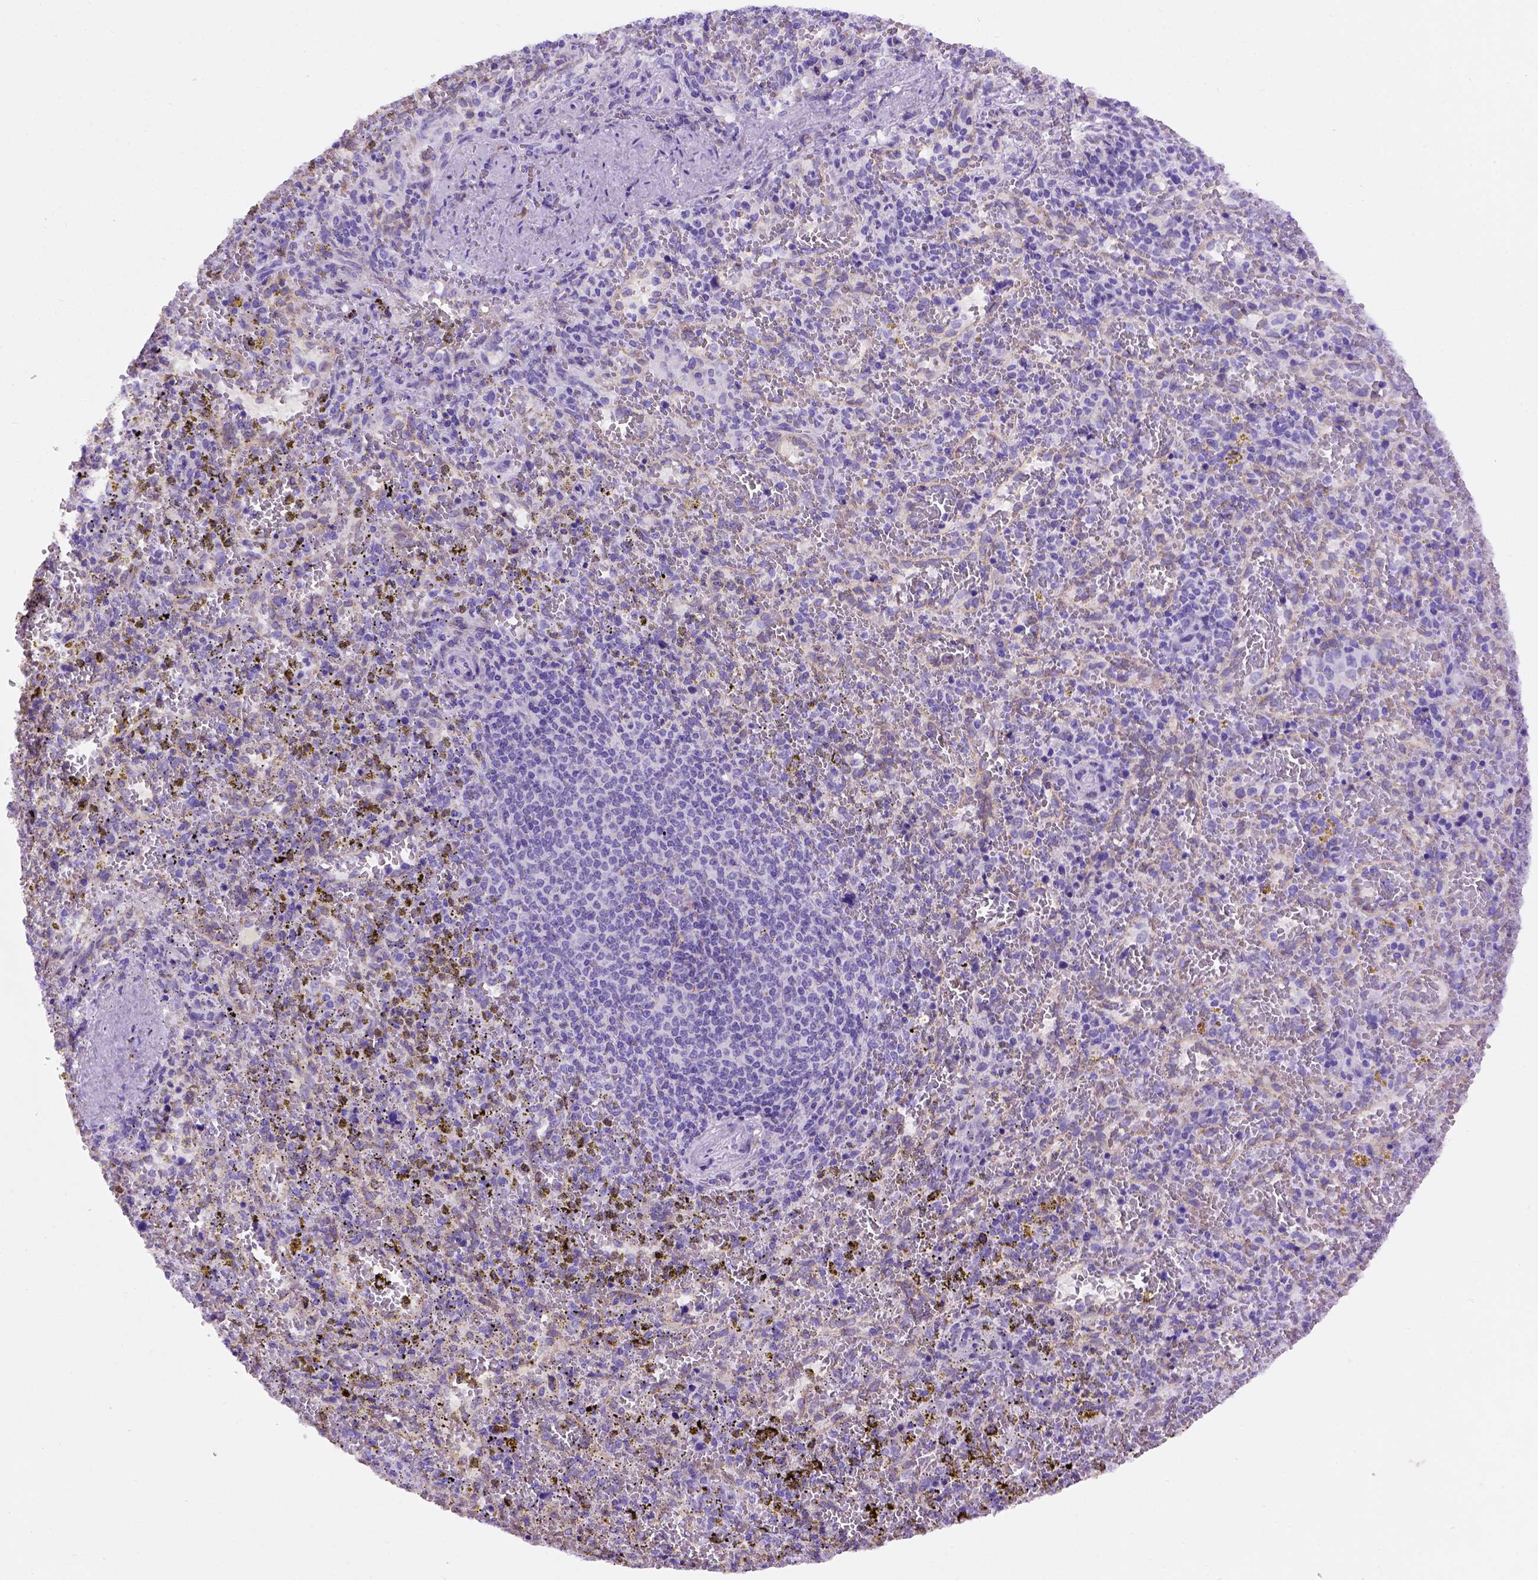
{"staining": {"intensity": "negative", "quantity": "none", "location": "none"}, "tissue": "spleen", "cell_type": "Cells in red pulp", "image_type": "normal", "snomed": [{"axis": "morphology", "description": "Normal tissue, NOS"}, {"axis": "topography", "description": "Spleen"}], "caption": "This is an IHC image of benign spleen. There is no expression in cells in red pulp.", "gene": "FAM81B", "patient": {"sex": "female", "age": 50}}